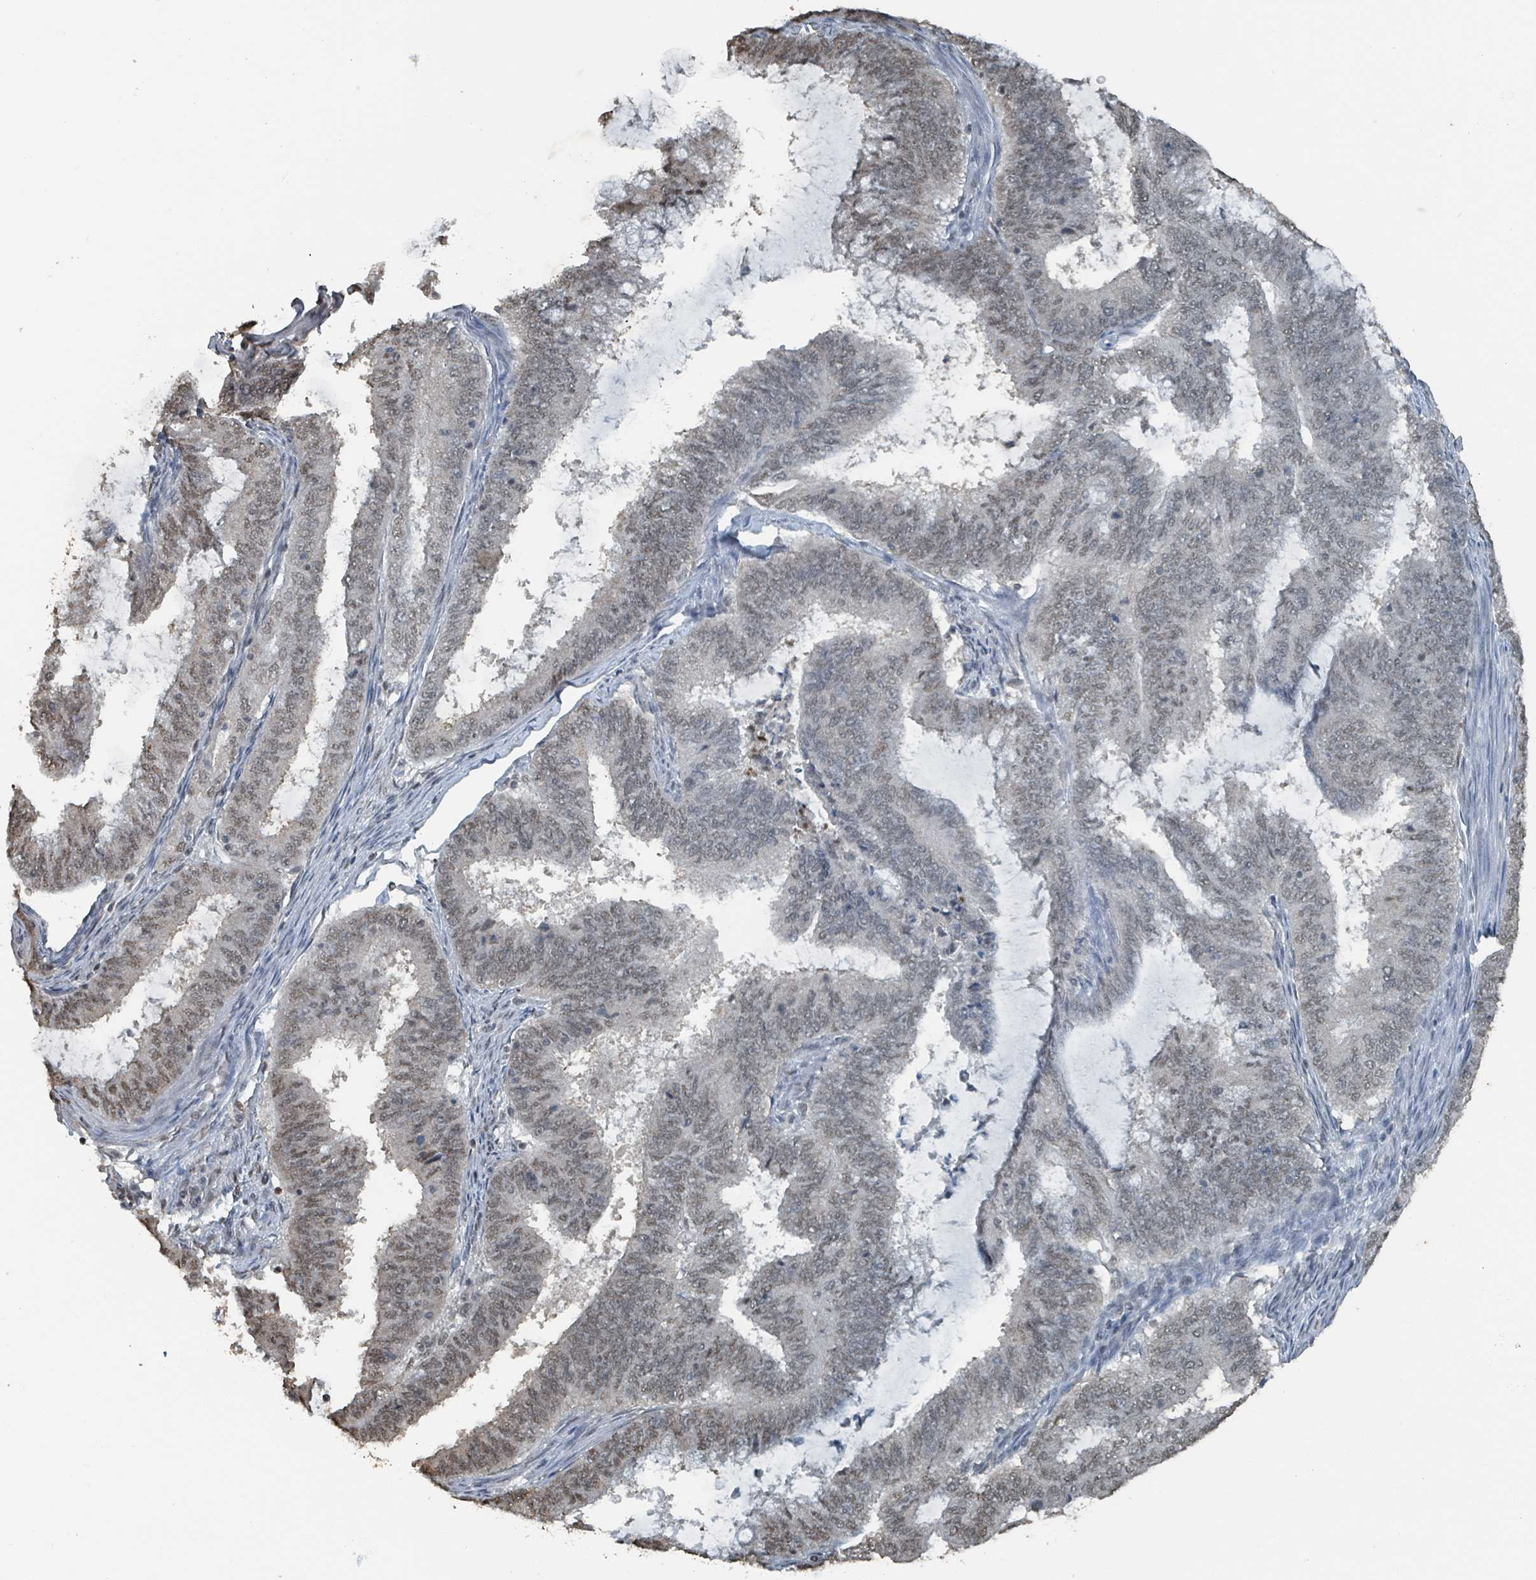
{"staining": {"intensity": "weak", "quantity": ">75%", "location": "nuclear"}, "tissue": "endometrial cancer", "cell_type": "Tumor cells", "image_type": "cancer", "snomed": [{"axis": "morphology", "description": "Adenocarcinoma, NOS"}, {"axis": "topography", "description": "Endometrium"}], "caption": "Immunohistochemistry of human endometrial cancer demonstrates low levels of weak nuclear expression in about >75% of tumor cells. Ihc stains the protein in brown and the nuclei are stained blue.", "gene": "PHIP", "patient": {"sex": "female", "age": 51}}